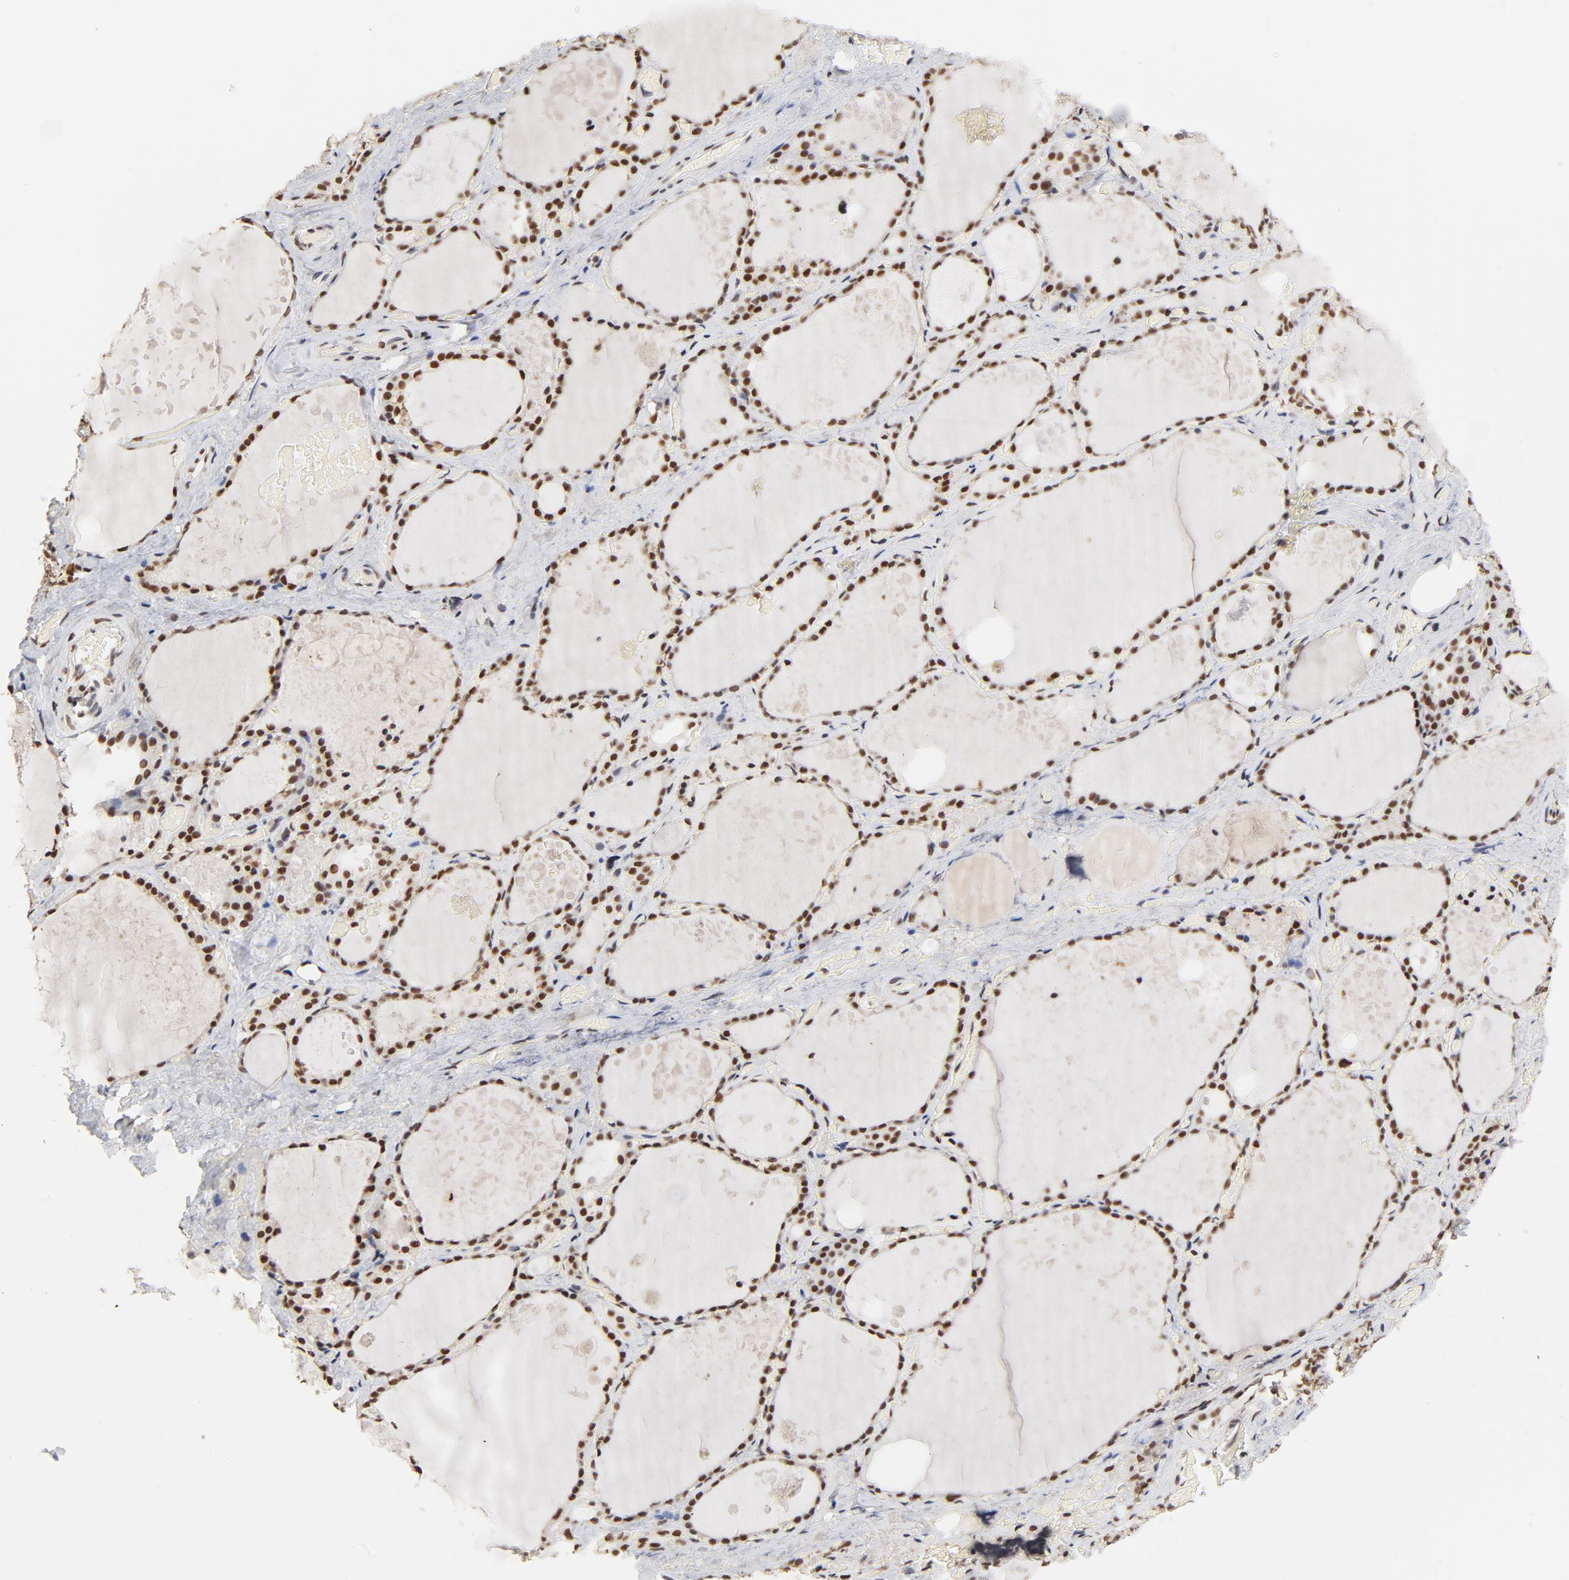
{"staining": {"intensity": "strong", "quantity": ">75%", "location": "nuclear"}, "tissue": "thyroid gland", "cell_type": "Glandular cells", "image_type": "normal", "snomed": [{"axis": "morphology", "description": "Normal tissue, NOS"}, {"axis": "topography", "description": "Thyroid gland"}], "caption": "Glandular cells display high levels of strong nuclear positivity in about >75% of cells in benign thyroid gland.", "gene": "TP53BP1", "patient": {"sex": "male", "age": 61}}